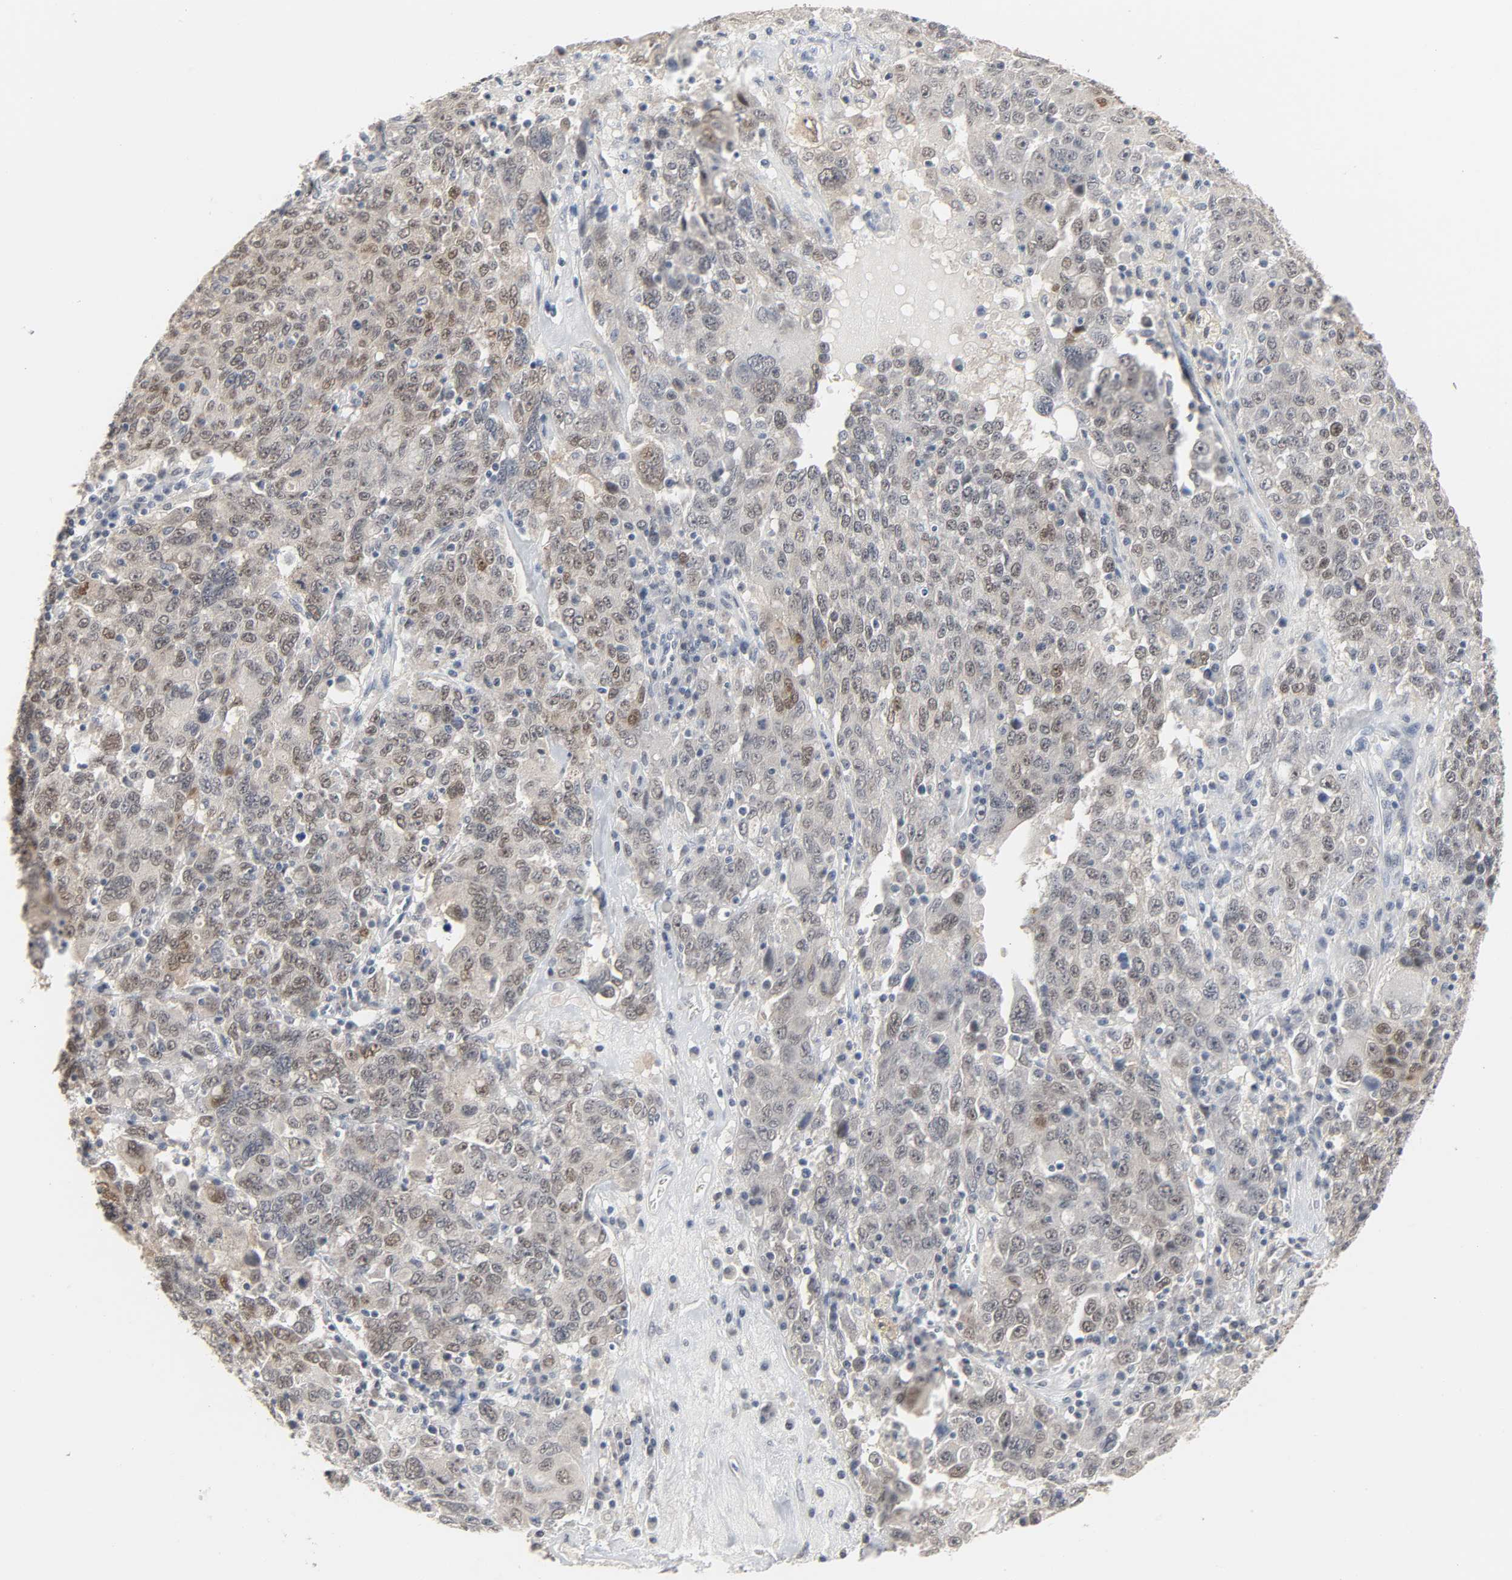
{"staining": {"intensity": "weak", "quantity": "25%-75%", "location": "cytoplasmic/membranous"}, "tissue": "ovarian cancer", "cell_type": "Tumor cells", "image_type": "cancer", "snomed": [{"axis": "morphology", "description": "Carcinoma, endometroid"}, {"axis": "topography", "description": "Ovary"}], "caption": "Immunohistochemistry (IHC) photomicrograph of neoplastic tissue: ovarian endometroid carcinoma stained using immunohistochemistry (IHC) demonstrates low levels of weak protein expression localized specifically in the cytoplasmic/membranous of tumor cells, appearing as a cytoplasmic/membranous brown color.", "gene": "ACSS2", "patient": {"sex": "female", "age": 62}}